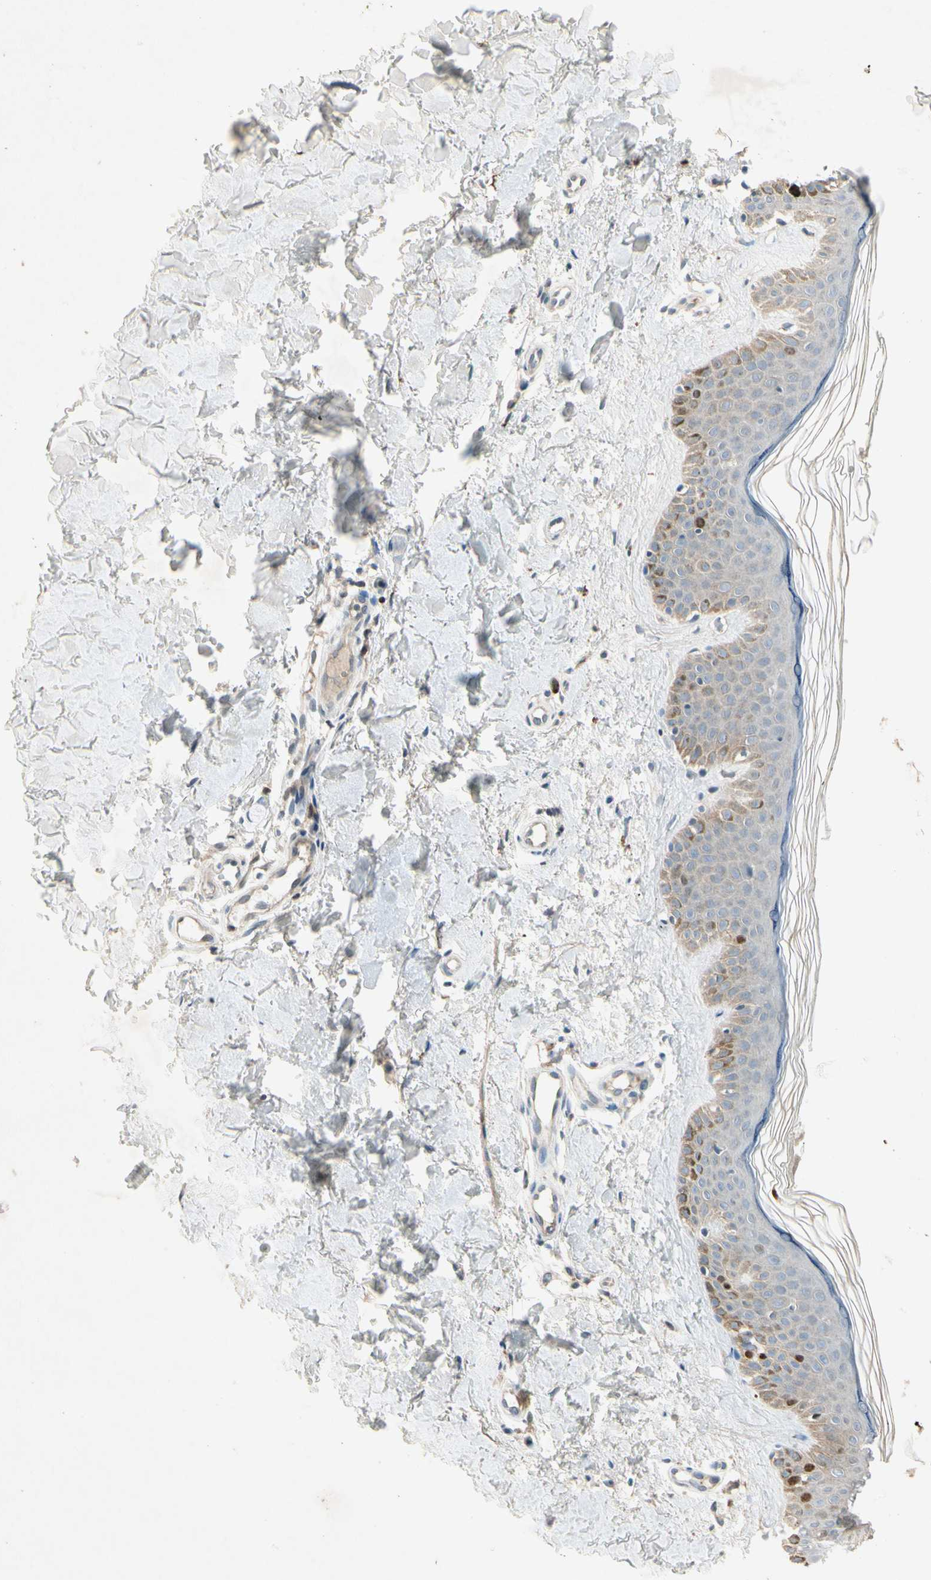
{"staining": {"intensity": "moderate", "quantity": "25%-75%", "location": "cytoplasmic/membranous,nuclear"}, "tissue": "skin", "cell_type": "Fibroblasts", "image_type": "normal", "snomed": [{"axis": "morphology", "description": "Normal tissue, NOS"}, {"axis": "topography", "description": "Skin"}], "caption": "Immunohistochemistry (IHC) (DAB (3,3'-diaminobenzidine)) staining of normal skin exhibits moderate cytoplasmic/membranous,nuclear protein staining in approximately 25%-75% of fibroblasts.", "gene": "PITX1", "patient": {"sex": "male", "age": 67}}